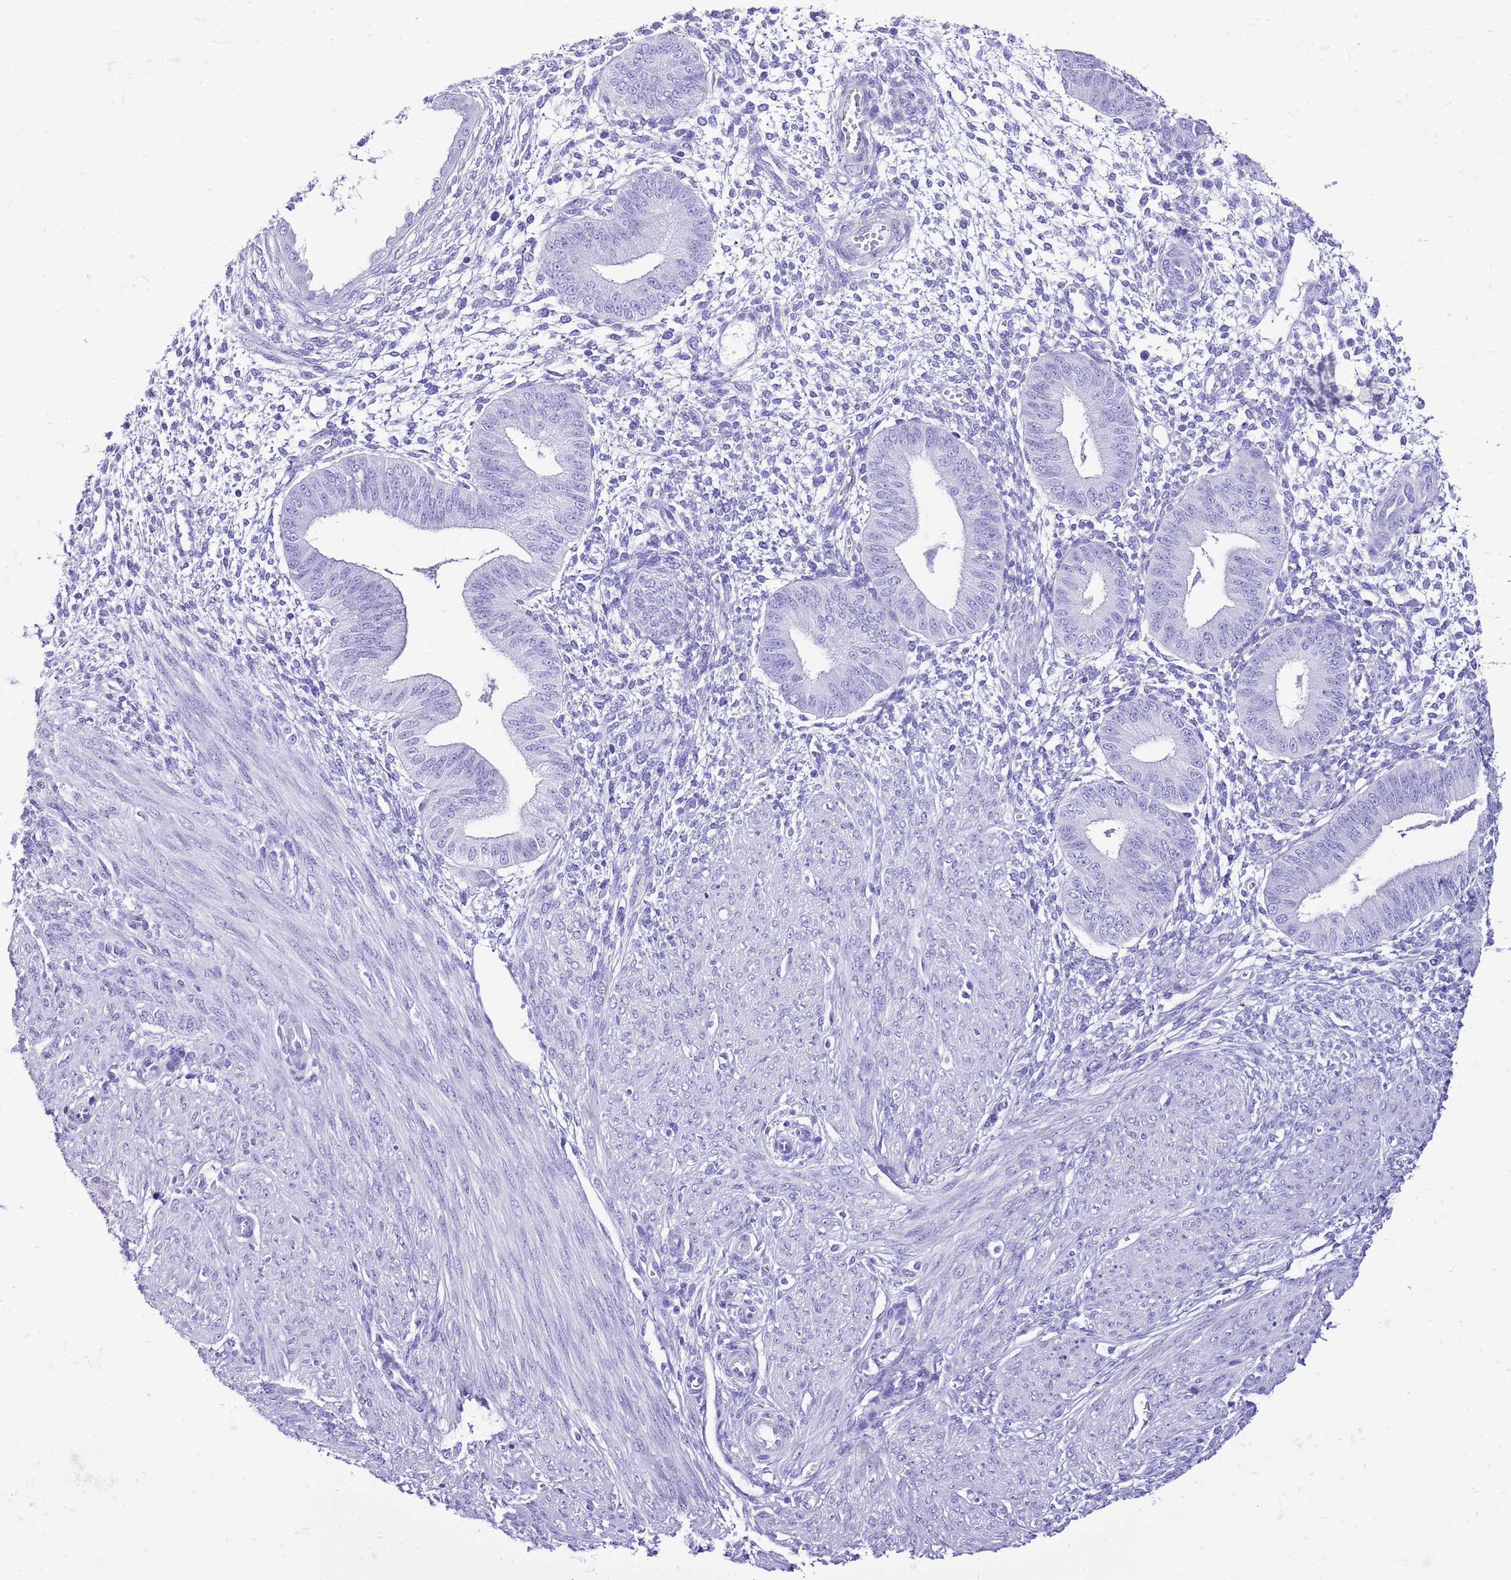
{"staining": {"intensity": "negative", "quantity": "none", "location": "none"}, "tissue": "endometrium", "cell_type": "Cells in endometrial stroma", "image_type": "normal", "snomed": [{"axis": "morphology", "description": "Normal tissue, NOS"}, {"axis": "topography", "description": "Endometrium"}], "caption": "High magnification brightfield microscopy of unremarkable endometrium stained with DAB (3,3'-diaminobenzidine) (brown) and counterstained with hematoxylin (blue): cells in endometrial stroma show no significant staining.", "gene": "KCNC1", "patient": {"sex": "female", "age": 49}}